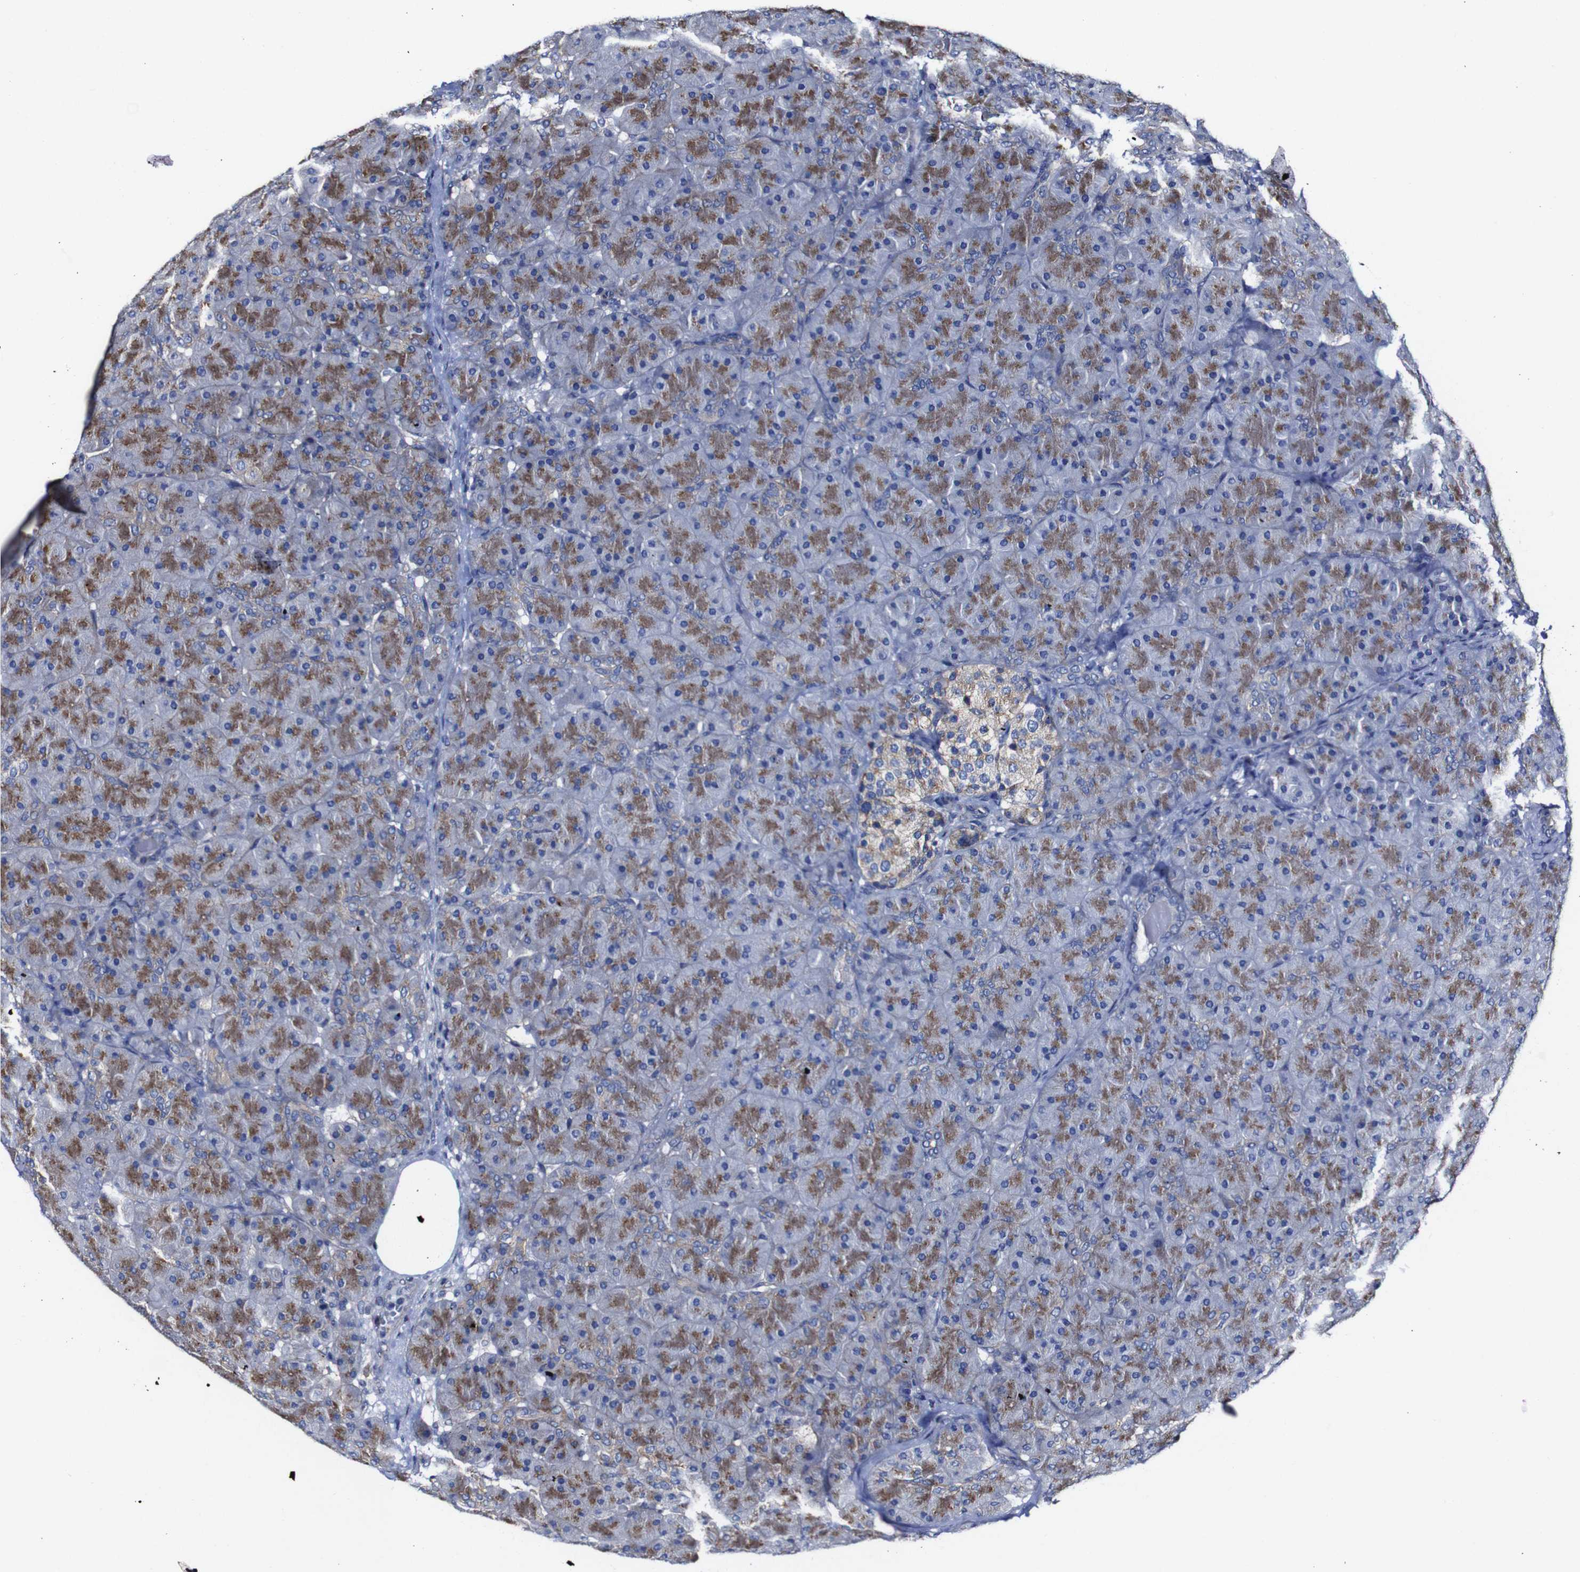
{"staining": {"intensity": "moderate", "quantity": "25%-75%", "location": "cytoplasmic/membranous"}, "tissue": "pancreas", "cell_type": "Exocrine glandular cells", "image_type": "normal", "snomed": [{"axis": "morphology", "description": "Normal tissue, NOS"}, {"axis": "topography", "description": "Pancreas"}], "caption": "Exocrine glandular cells show medium levels of moderate cytoplasmic/membranous staining in approximately 25%-75% of cells in unremarkable human pancreas.", "gene": "CSF1R", "patient": {"sex": "male", "age": 66}}